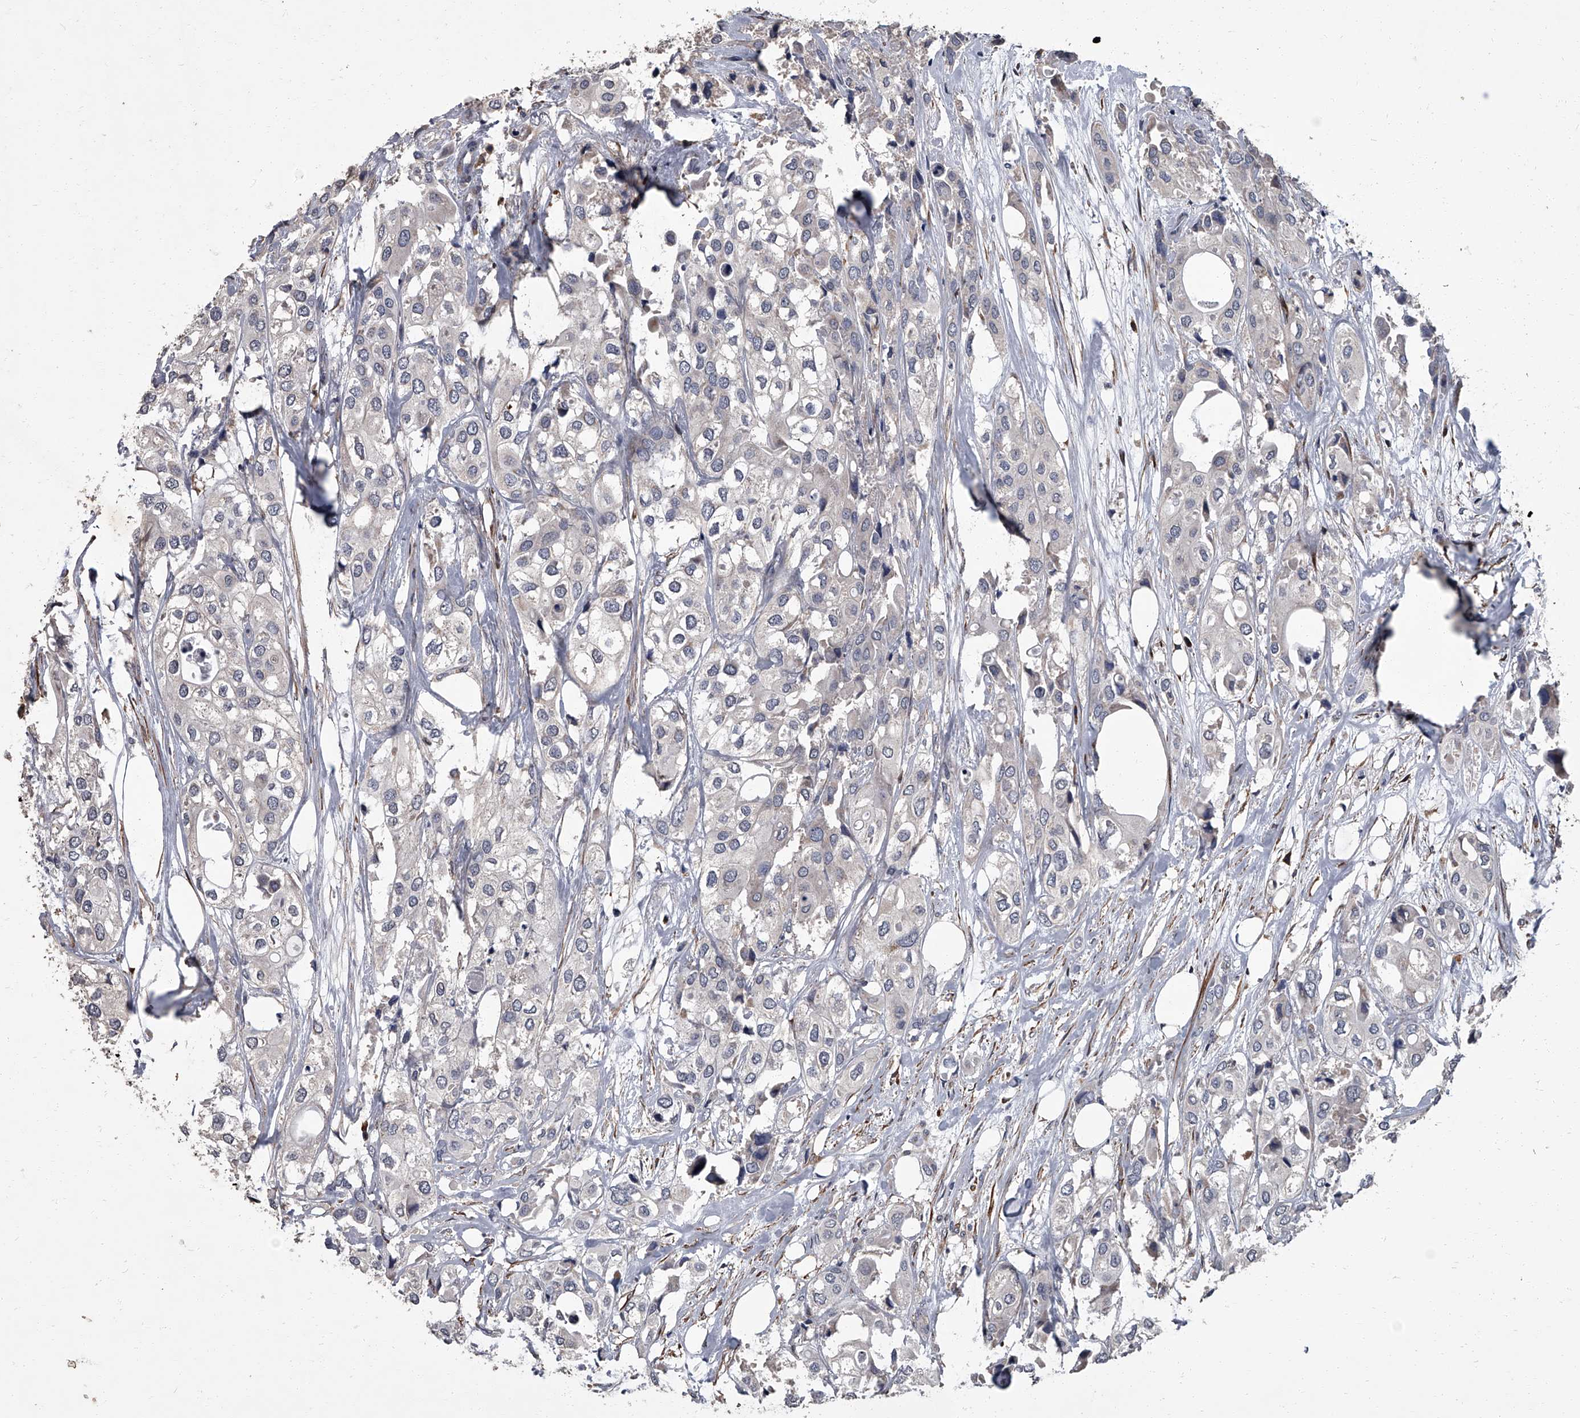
{"staining": {"intensity": "negative", "quantity": "none", "location": "none"}, "tissue": "urothelial cancer", "cell_type": "Tumor cells", "image_type": "cancer", "snomed": [{"axis": "morphology", "description": "Urothelial carcinoma, High grade"}, {"axis": "topography", "description": "Urinary bladder"}], "caption": "A micrograph of urothelial cancer stained for a protein reveals no brown staining in tumor cells.", "gene": "SIRT4", "patient": {"sex": "male", "age": 64}}